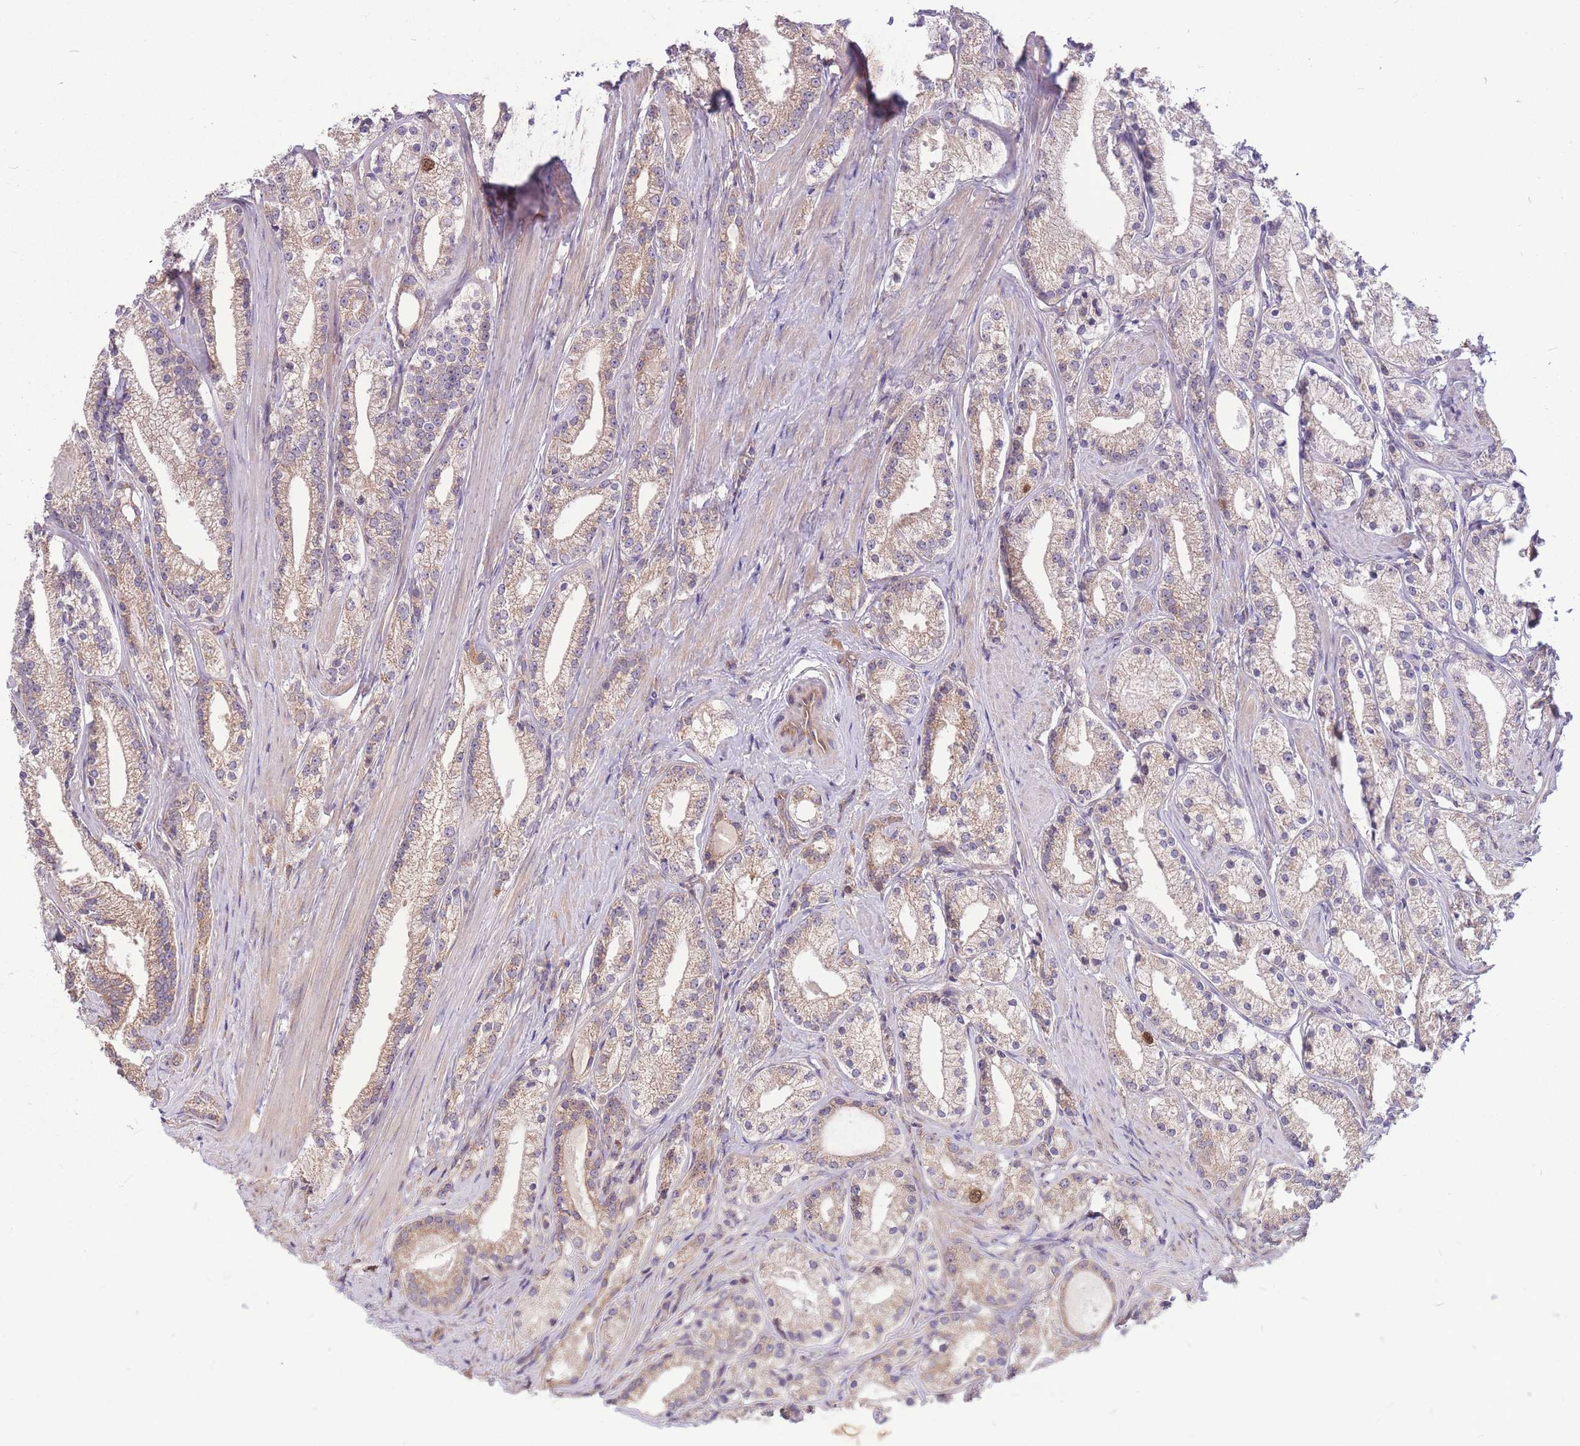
{"staining": {"intensity": "weak", "quantity": ">75%", "location": "cytoplasmic/membranous"}, "tissue": "prostate cancer", "cell_type": "Tumor cells", "image_type": "cancer", "snomed": [{"axis": "morphology", "description": "Adenocarcinoma, Low grade"}, {"axis": "topography", "description": "Prostate"}], "caption": "Immunohistochemistry histopathology image of prostate cancer (adenocarcinoma (low-grade)) stained for a protein (brown), which reveals low levels of weak cytoplasmic/membranous expression in approximately >75% of tumor cells.", "gene": "GMNN", "patient": {"sex": "male", "age": 57}}